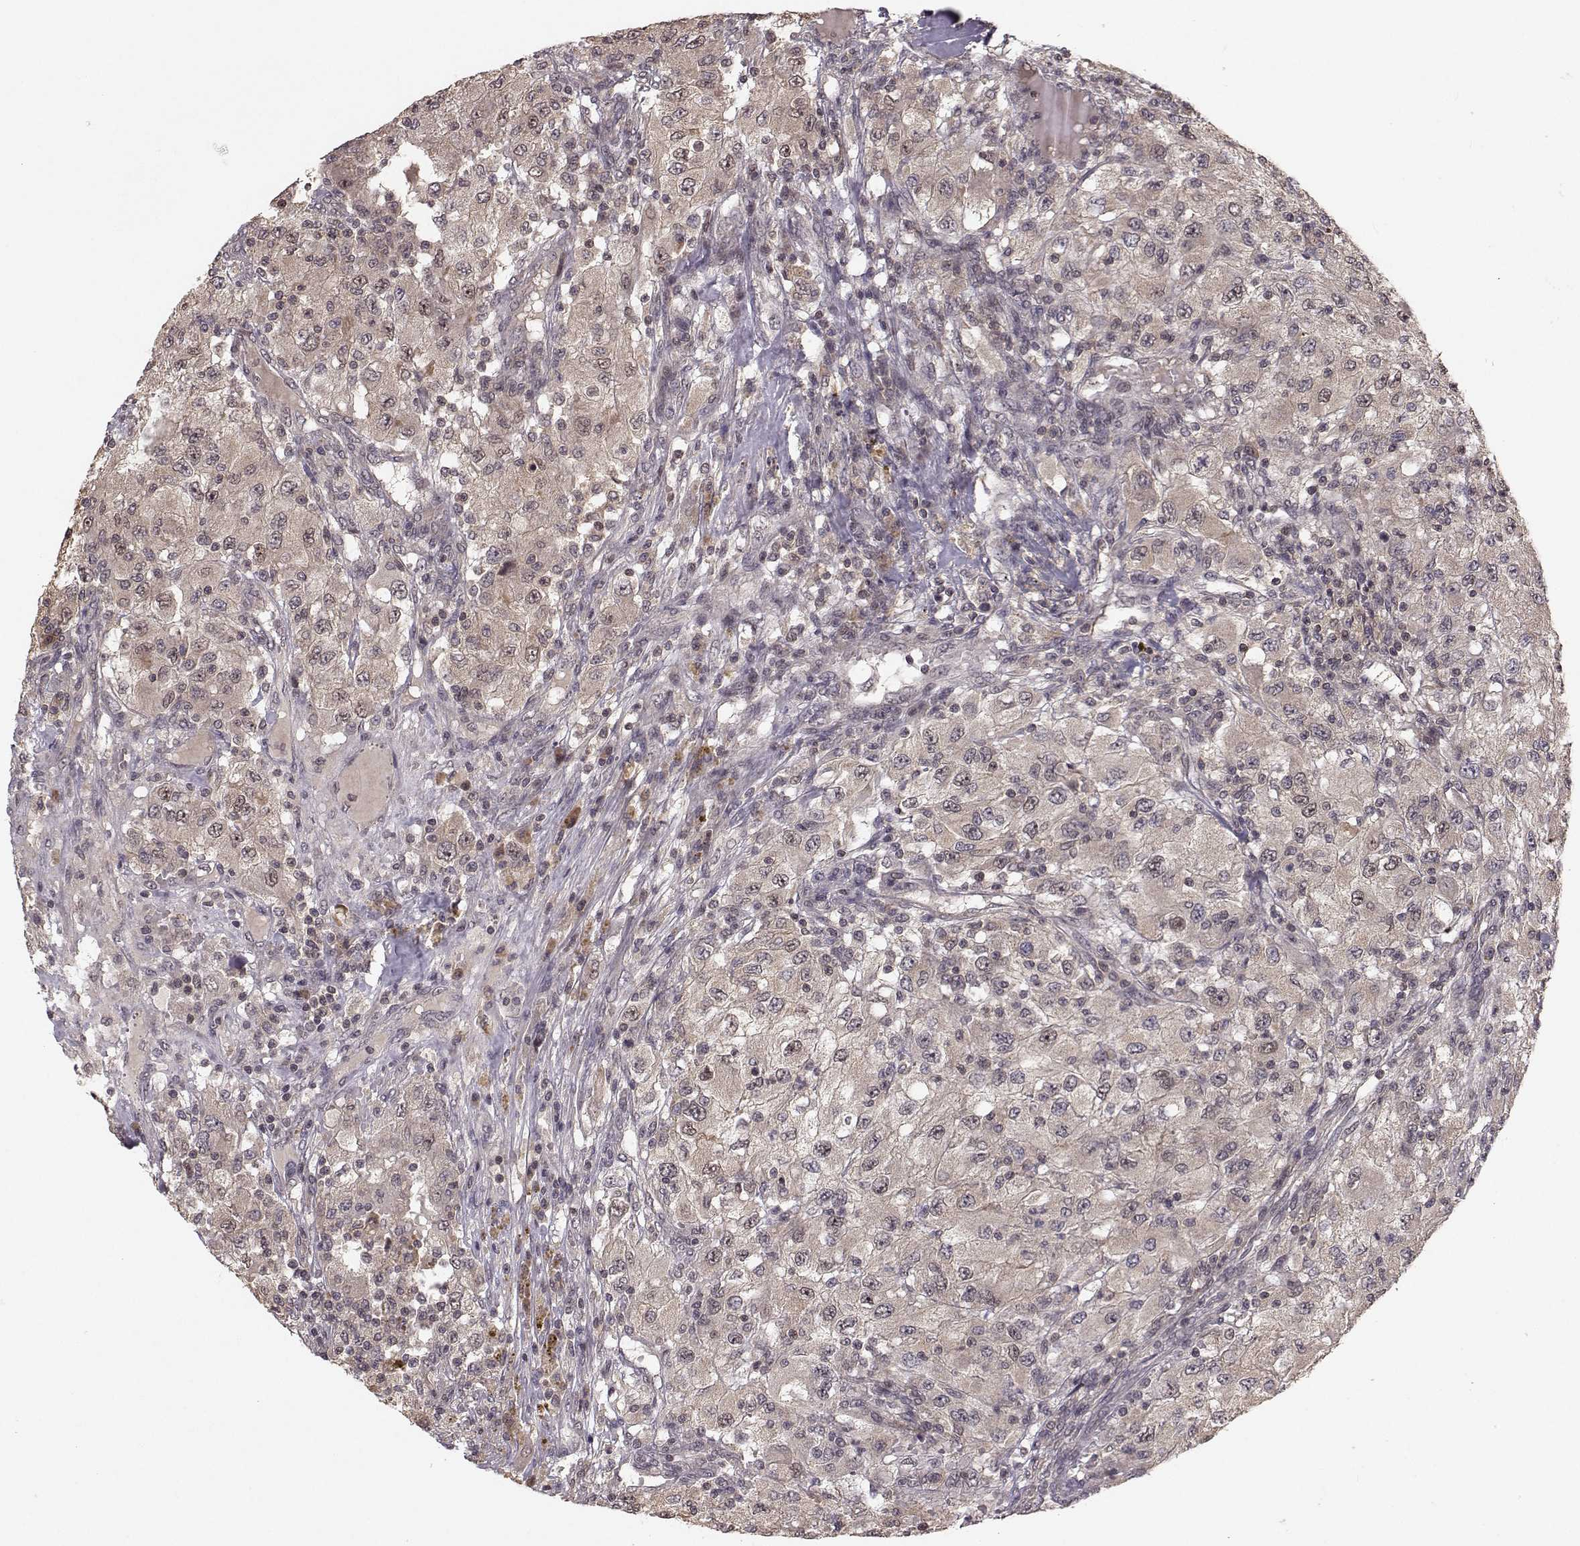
{"staining": {"intensity": "weak", "quantity": ">75%", "location": "cytoplasmic/membranous"}, "tissue": "renal cancer", "cell_type": "Tumor cells", "image_type": "cancer", "snomed": [{"axis": "morphology", "description": "Adenocarcinoma, NOS"}, {"axis": "topography", "description": "Kidney"}], "caption": "Renal cancer (adenocarcinoma) was stained to show a protein in brown. There is low levels of weak cytoplasmic/membranous expression in about >75% of tumor cells. Ihc stains the protein of interest in brown and the nuclei are stained blue.", "gene": "PLEKHG3", "patient": {"sex": "female", "age": 67}}